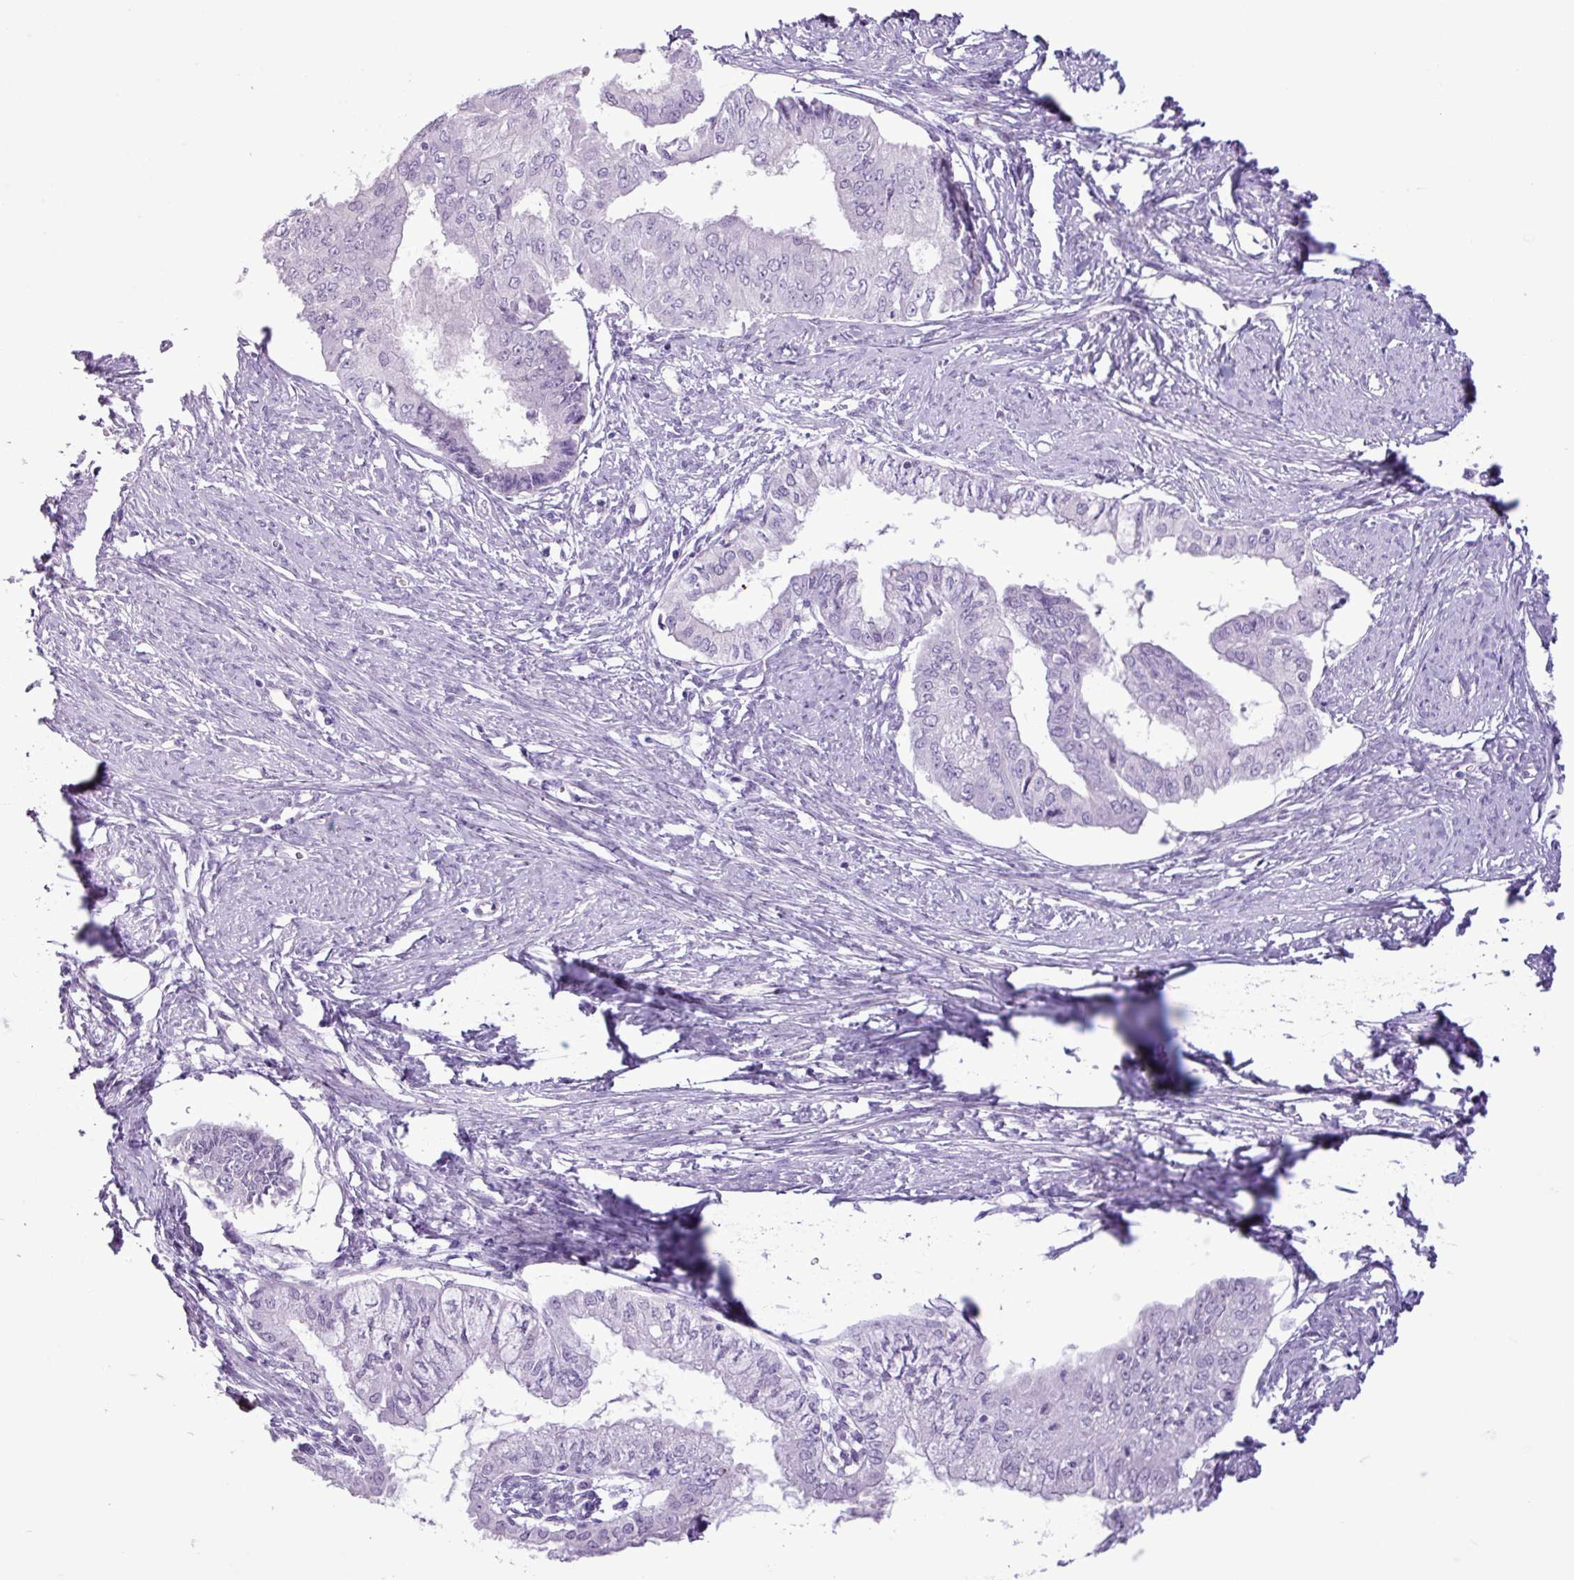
{"staining": {"intensity": "negative", "quantity": "none", "location": "none"}, "tissue": "endometrial cancer", "cell_type": "Tumor cells", "image_type": "cancer", "snomed": [{"axis": "morphology", "description": "Adenocarcinoma, NOS"}, {"axis": "topography", "description": "Endometrium"}], "caption": "Tumor cells show no significant positivity in endometrial adenocarcinoma. (Stains: DAB (3,3'-diaminobenzidine) immunohistochemistry with hematoxylin counter stain, Microscopy: brightfield microscopy at high magnification).", "gene": "TMEM178A", "patient": {"sex": "female", "age": 76}}